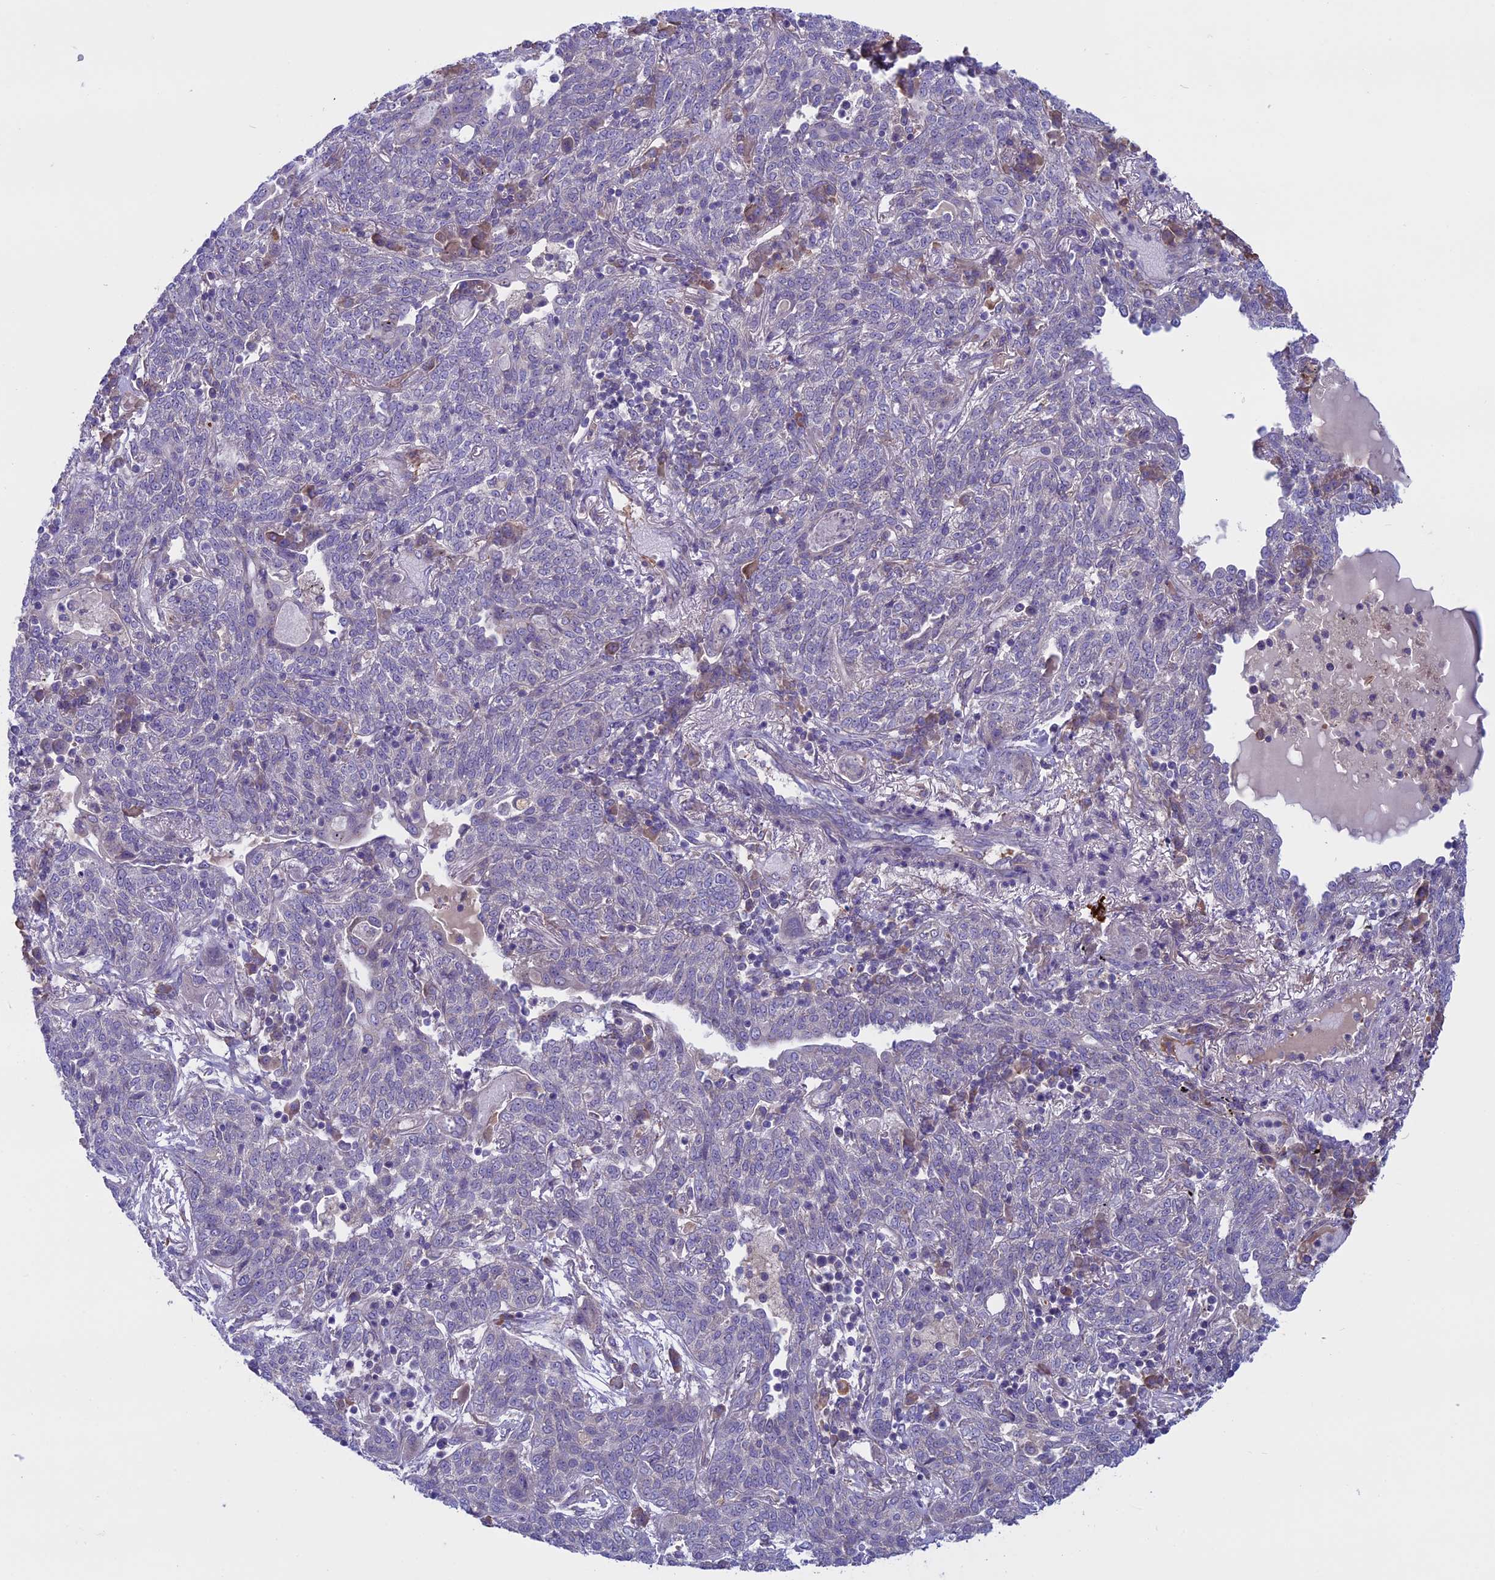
{"staining": {"intensity": "negative", "quantity": "none", "location": "none"}, "tissue": "lung cancer", "cell_type": "Tumor cells", "image_type": "cancer", "snomed": [{"axis": "morphology", "description": "Squamous cell carcinoma, NOS"}, {"axis": "topography", "description": "Lung"}], "caption": "Tumor cells show no significant protein positivity in lung cancer.", "gene": "DCTN5", "patient": {"sex": "female", "age": 70}}